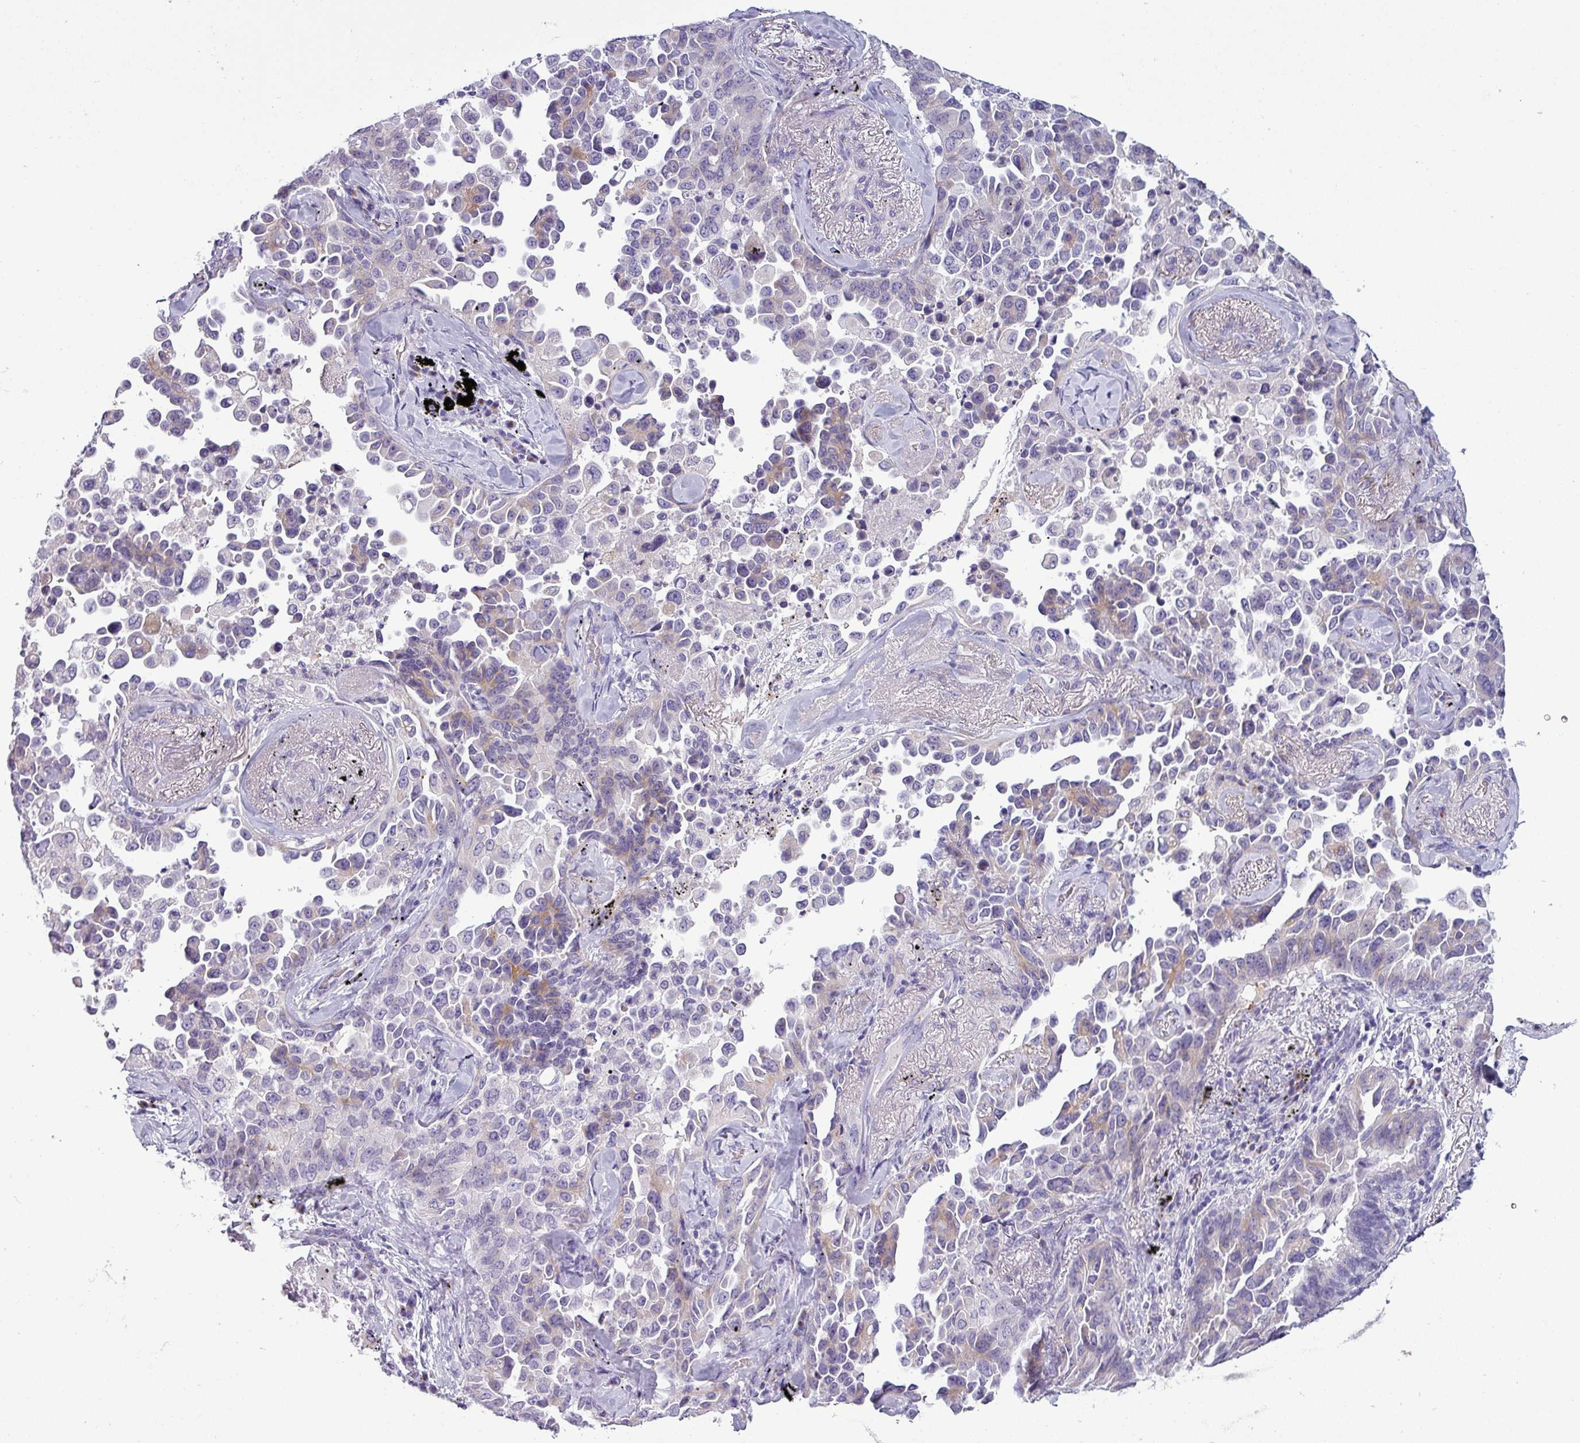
{"staining": {"intensity": "moderate", "quantity": "<25%", "location": "cytoplasmic/membranous"}, "tissue": "lung cancer", "cell_type": "Tumor cells", "image_type": "cancer", "snomed": [{"axis": "morphology", "description": "Adenocarcinoma, NOS"}, {"axis": "topography", "description": "Lung"}], "caption": "Tumor cells exhibit low levels of moderate cytoplasmic/membranous positivity in about <25% of cells in human lung adenocarcinoma.", "gene": "SLC26A9", "patient": {"sex": "female", "age": 67}}